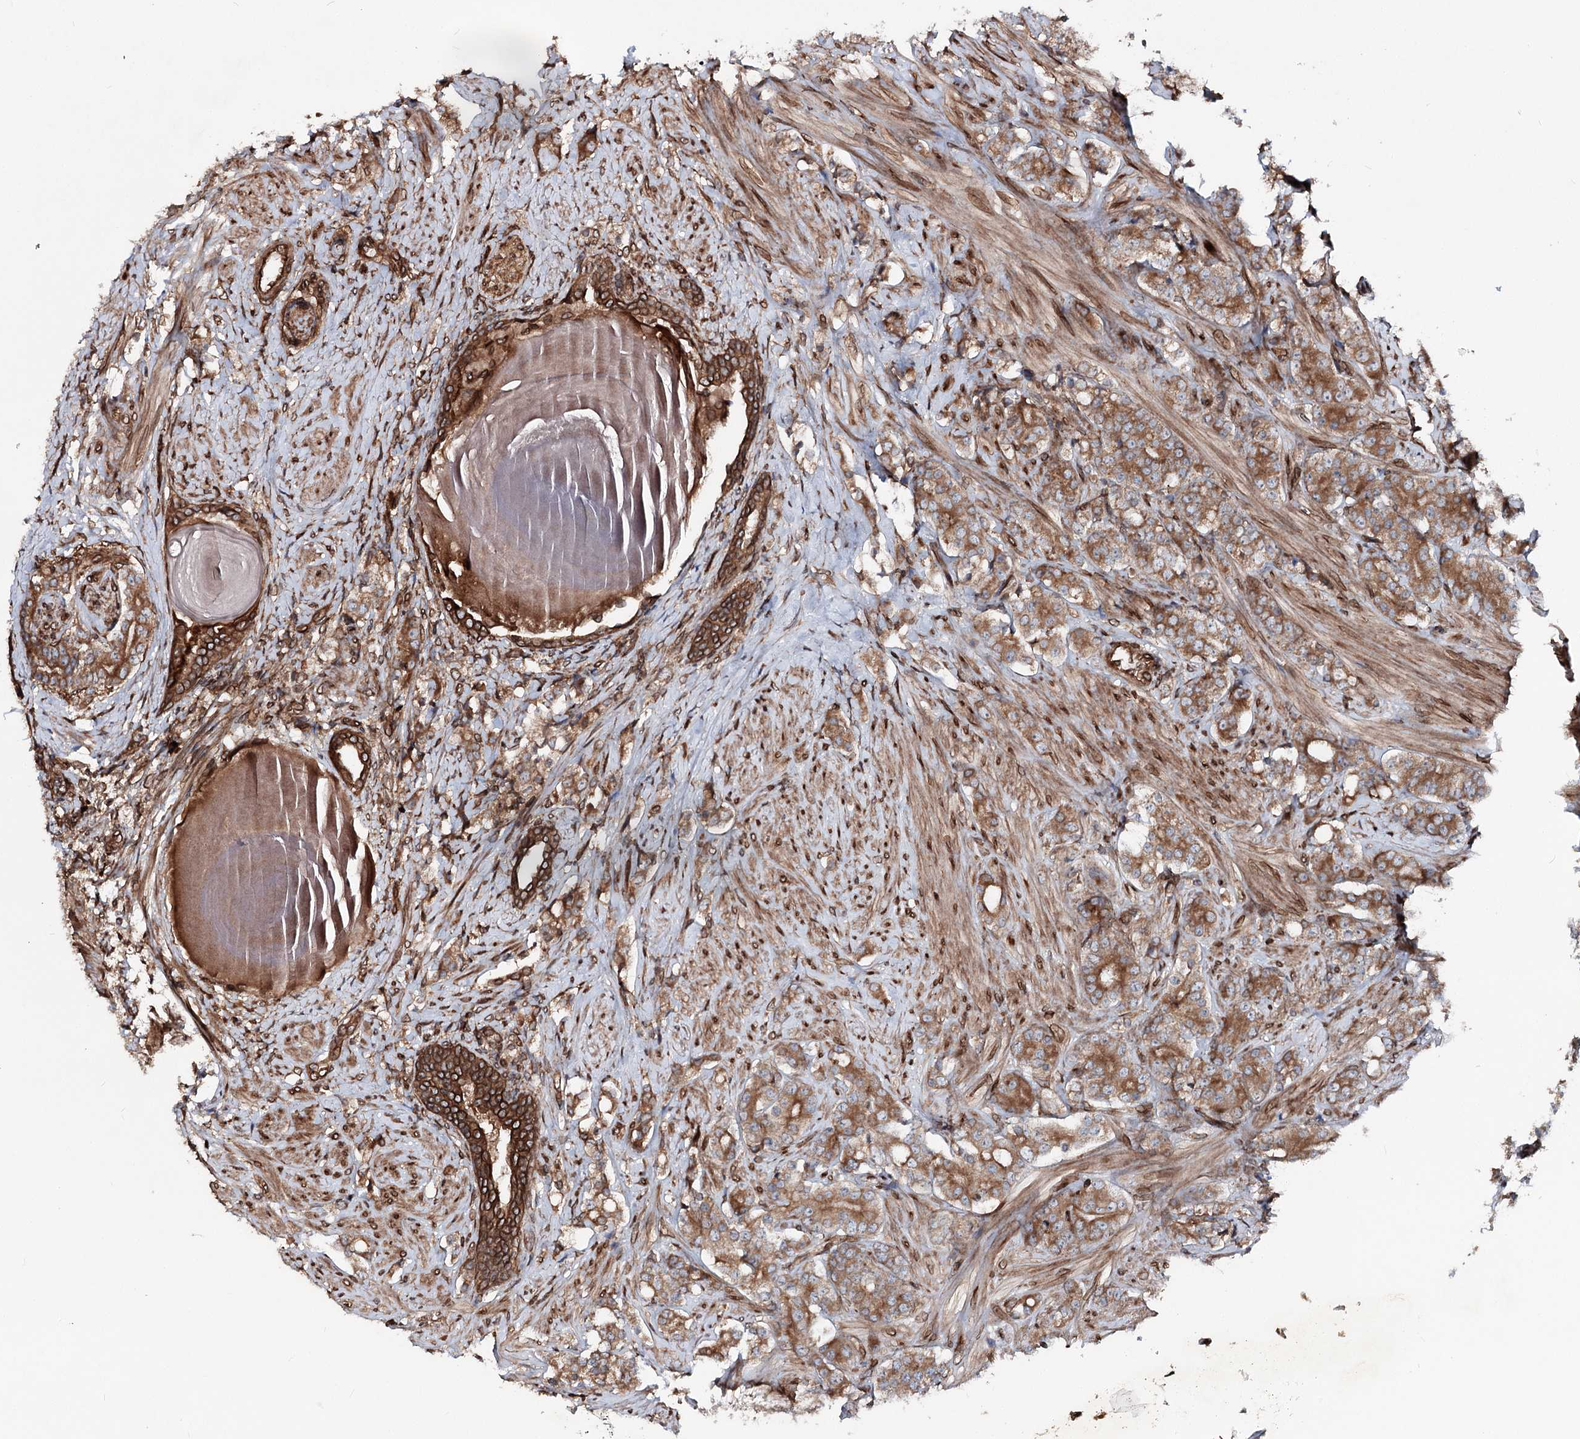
{"staining": {"intensity": "moderate", "quantity": ">75%", "location": "cytoplasmic/membranous"}, "tissue": "prostate cancer", "cell_type": "Tumor cells", "image_type": "cancer", "snomed": [{"axis": "morphology", "description": "Adenocarcinoma, High grade"}, {"axis": "topography", "description": "Prostate"}], "caption": "DAB (3,3'-diaminobenzidine) immunohistochemical staining of human prostate high-grade adenocarcinoma displays moderate cytoplasmic/membranous protein staining in about >75% of tumor cells.", "gene": "FGFR1OP2", "patient": {"sex": "male", "age": 62}}